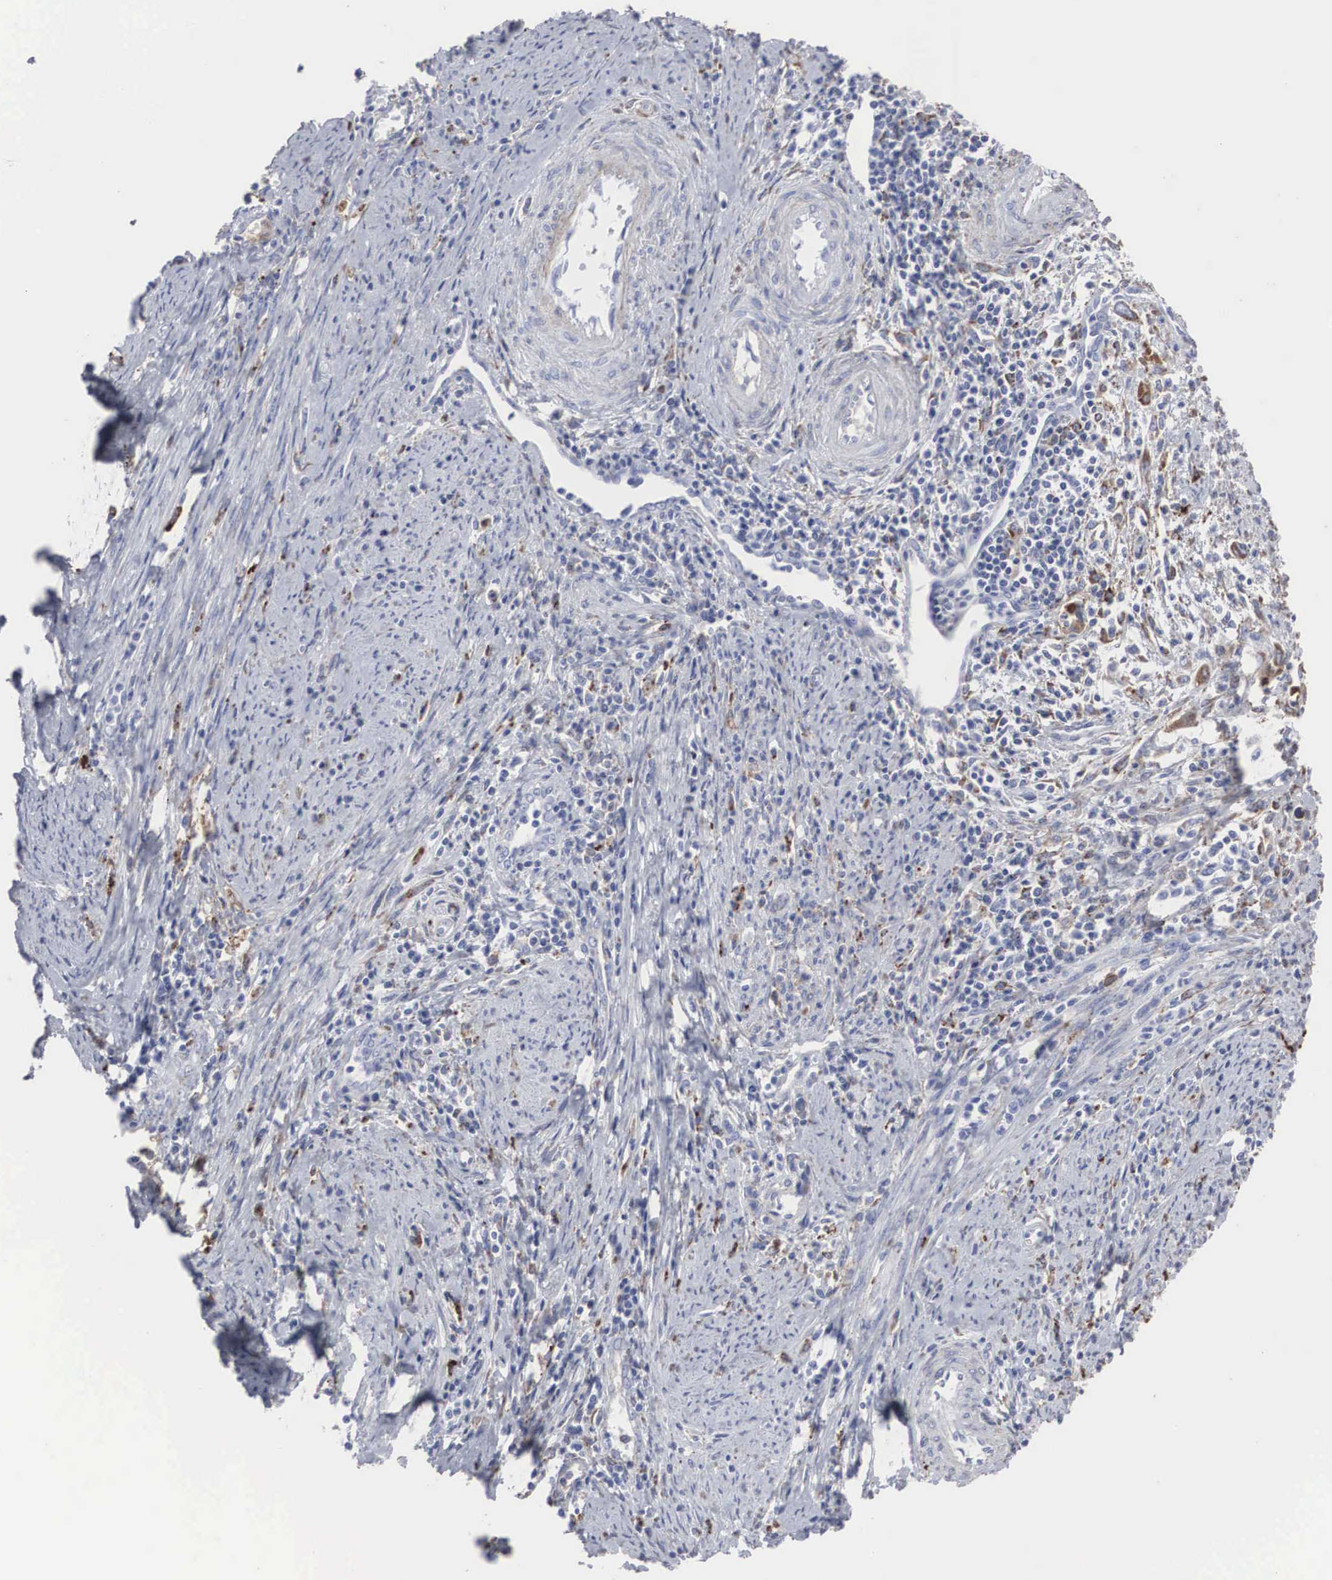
{"staining": {"intensity": "moderate", "quantity": ">75%", "location": "cytoplasmic/membranous"}, "tissue": "cervical cancer", "cell_type": "Tumor cells", "image_type": "cancer", "snomed": [{"axis": "morphology", "description": "Normal tissue, NOS"}, {"axis": "morphology", "description": "Adenocarcinoma, NOS"}, {"axis": "topography", "description": "Cervix"}], "caption": "This micrograph exhibits cervical adenocarcinoma stained with IHC to label a protein in brown. The cytoplasmic/membranous of tumor cells show moderate positivity for the protein. Nuclei are counter-stained blue.", "gene": "LGALS3BP", "patient": {"sex": "female", "age": 34}}